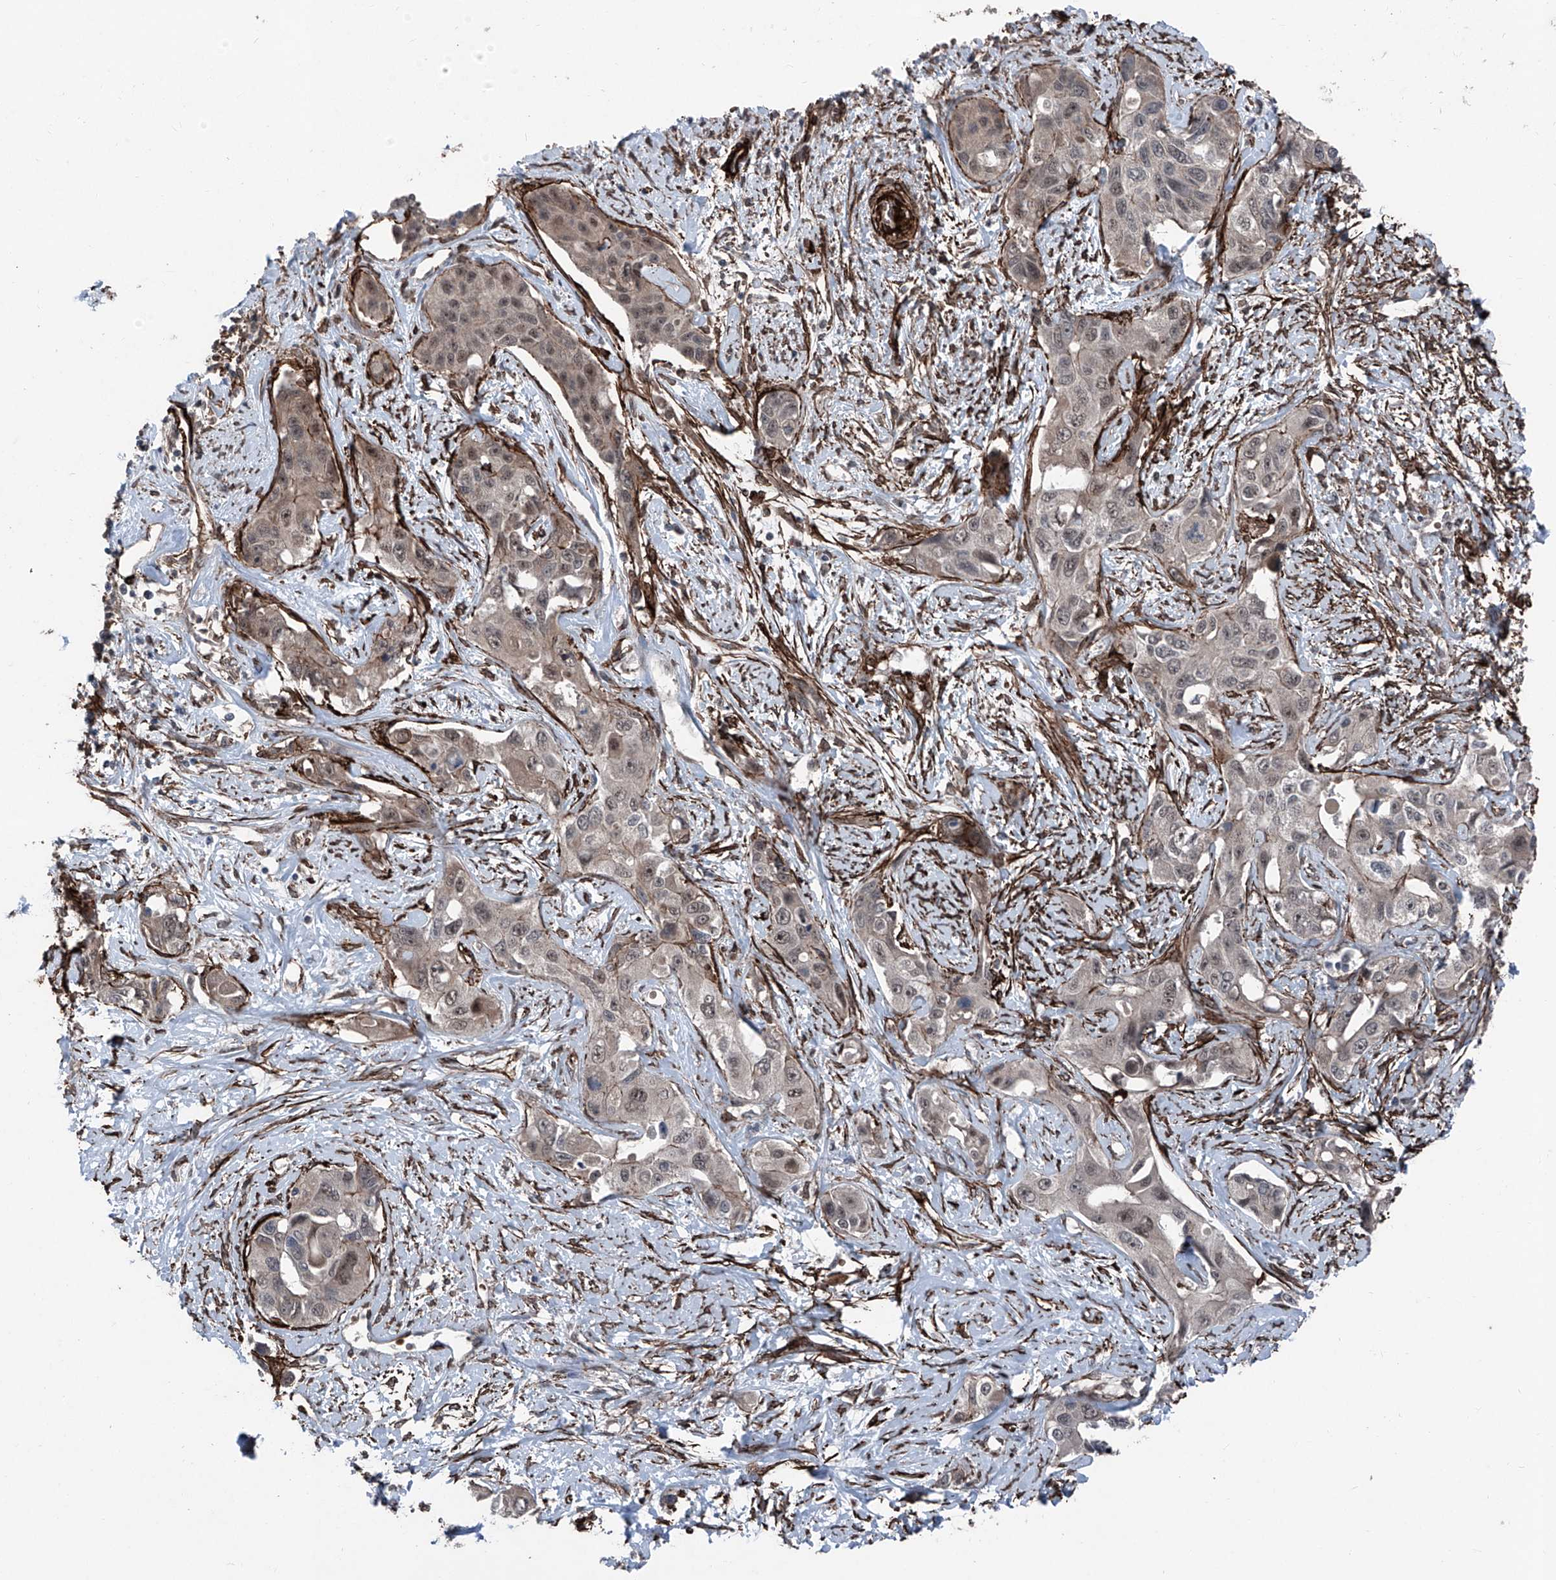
{"staining": {"intensity": "weak", "quantity": "<25%", "location": "cytoplasmic/membranous,nuclear"}, "tissue": "liver cancer", "cell_type": "Tumor cells", "image_type": "cancer", "snomed": [{"axis": "morphology", "description": "Cholangiocarcinoma"}, {"axis": "topography", "description": "Liver"}], "caption": "Immunohistochemistry of human cholangiocarcinoma (liver) reveals no positivity in tumor cells.", "gene": "COA7", "patient": {"sex": "male", "age": 59}}